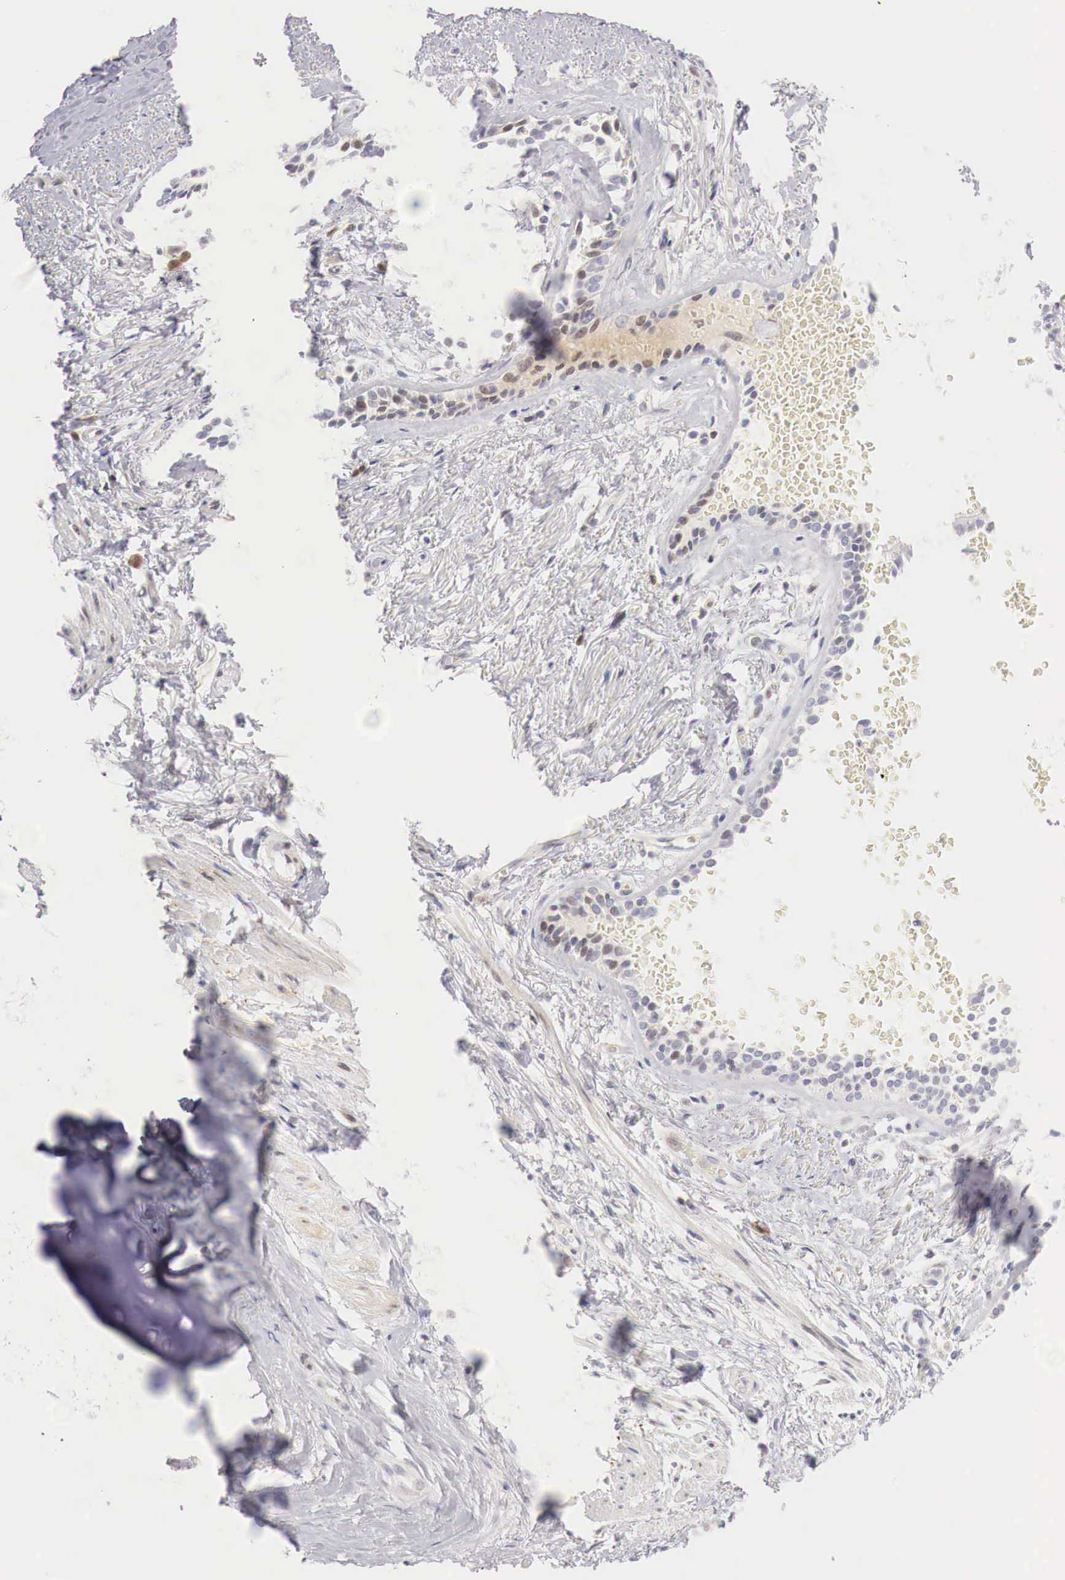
{"staining": {"intensity": "moderate", "quantity": "25%-75%", "location": "nuclear"}, "tissue": "bronchus", "cell_type": "Respiratory epithelial cells", "image_type": "normal", "snomed": [{"axis": "morphology", "description": "Normal tissue, NOS"}, {"axis": "topography", "description": "Cartilage tissue"}, {"axis": "topography", "description": "Lung"}], "caption": "This photomicrograph reveals immunohistochemistry staining of benign bronchus, with medium moderate nuclear expression in approximately 25%-75% of respiratory epithelial cells.", "gene": "CLCN5", "patient": {"sex": "male", "age": 65}}